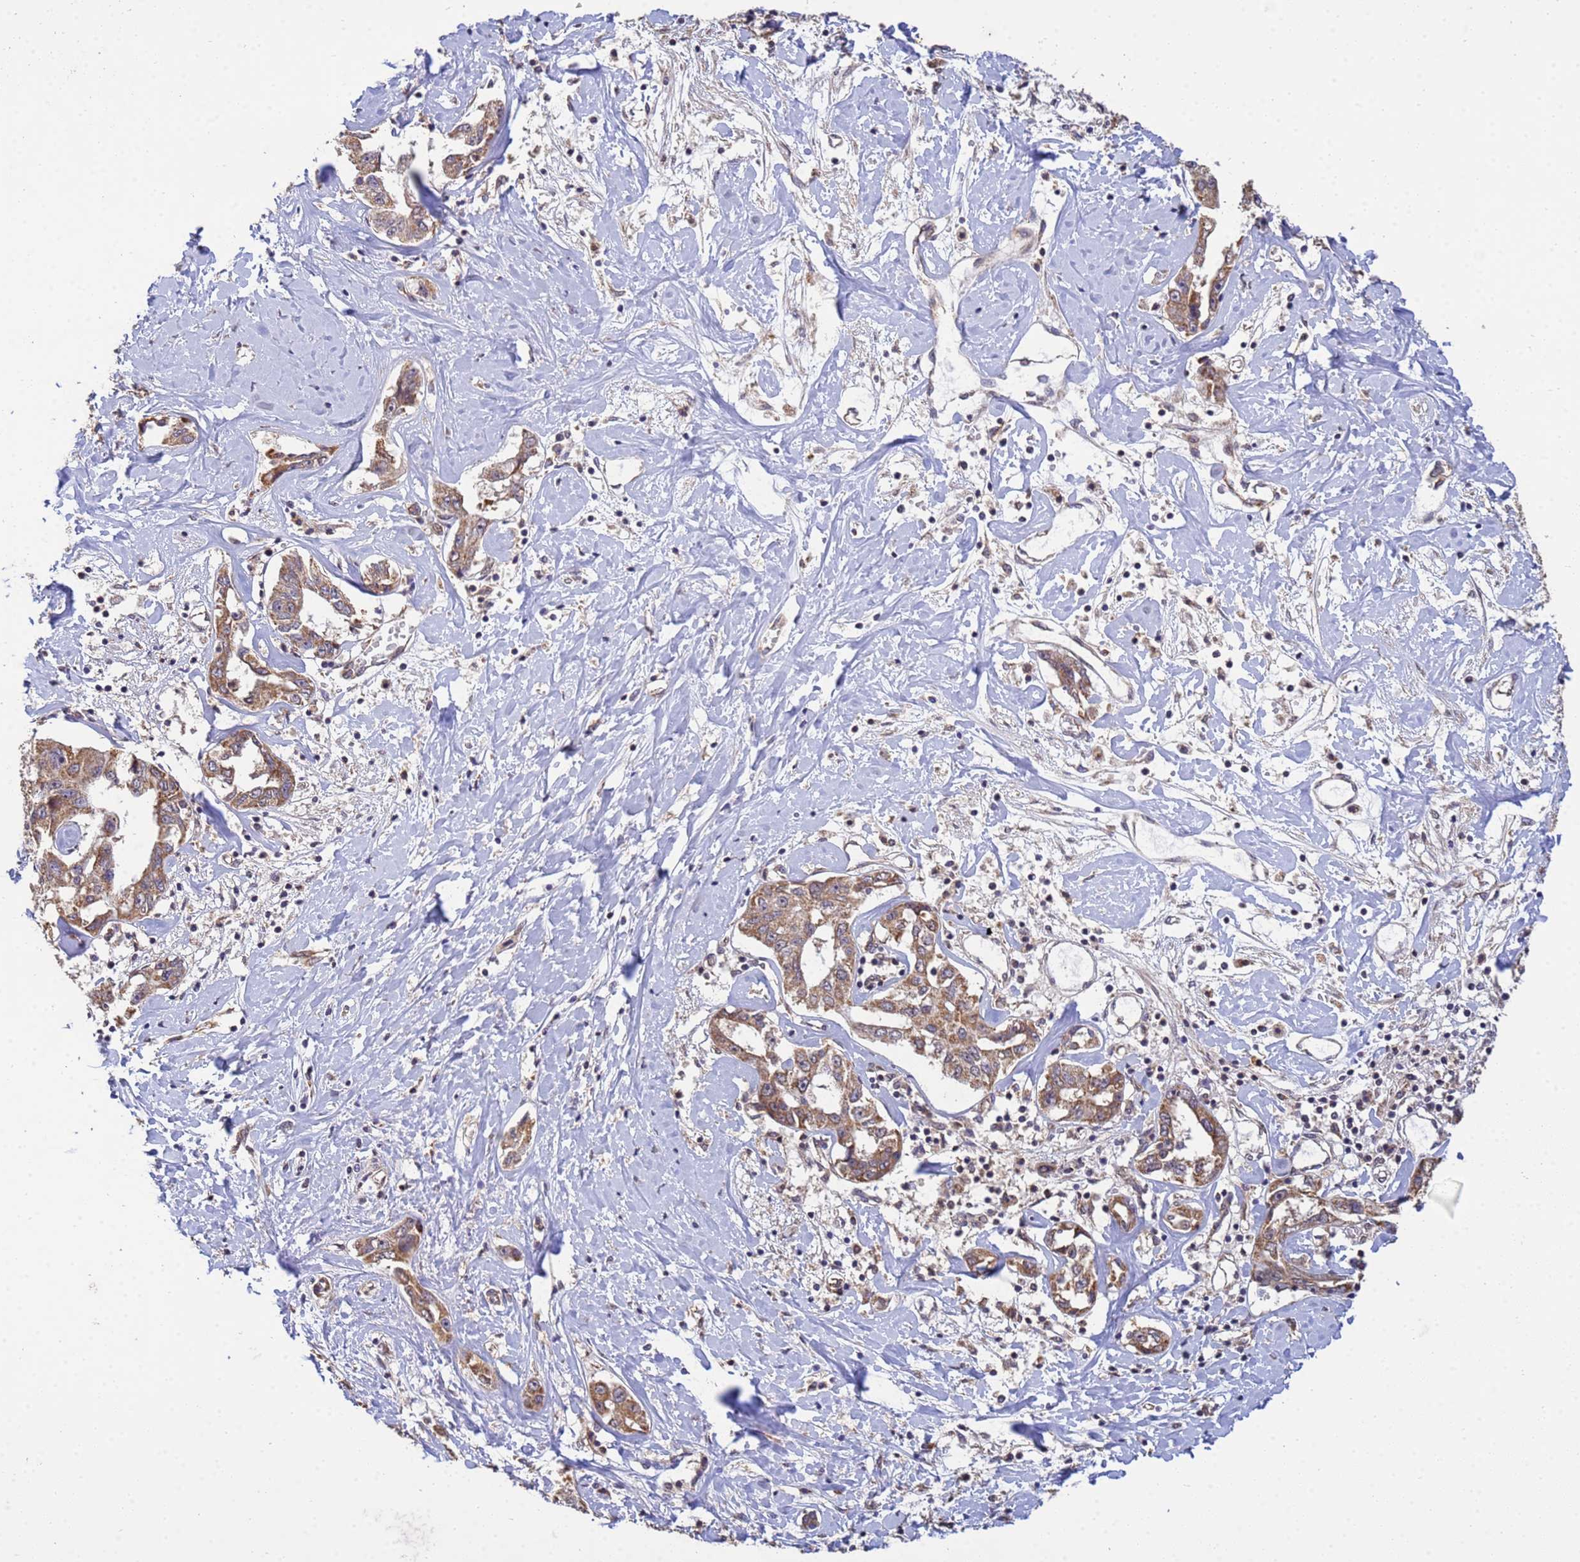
{"staining": {"intensity": "moderate", "quantity": ">75%", "location": "cytoplasmic/membranous"}, "tissue": "liver cancer", "cell_type": "Tumor cells", "image_type": "cancer", "snomed": [{"axis": "morphology", "description": "Cholangiocarcinoma"}, {"axis": "topography", "description": "Liver"}], "caption": "Liver cholangiocarcinoma stained with DAB (3,3'-diaminobenzidine) immunohistochemistry demonstrates medium levels of moderate cytoplasmic/membranous expression in about >75% of tumor cells. Using DAB (3,3'-diaminobenzidine) (brown) and hematoxylin (blue) stains, captured at high magnification using brightfield microscopy.", "gene": "P2RX7", "patient": {"sex": "male", "age": 59}}